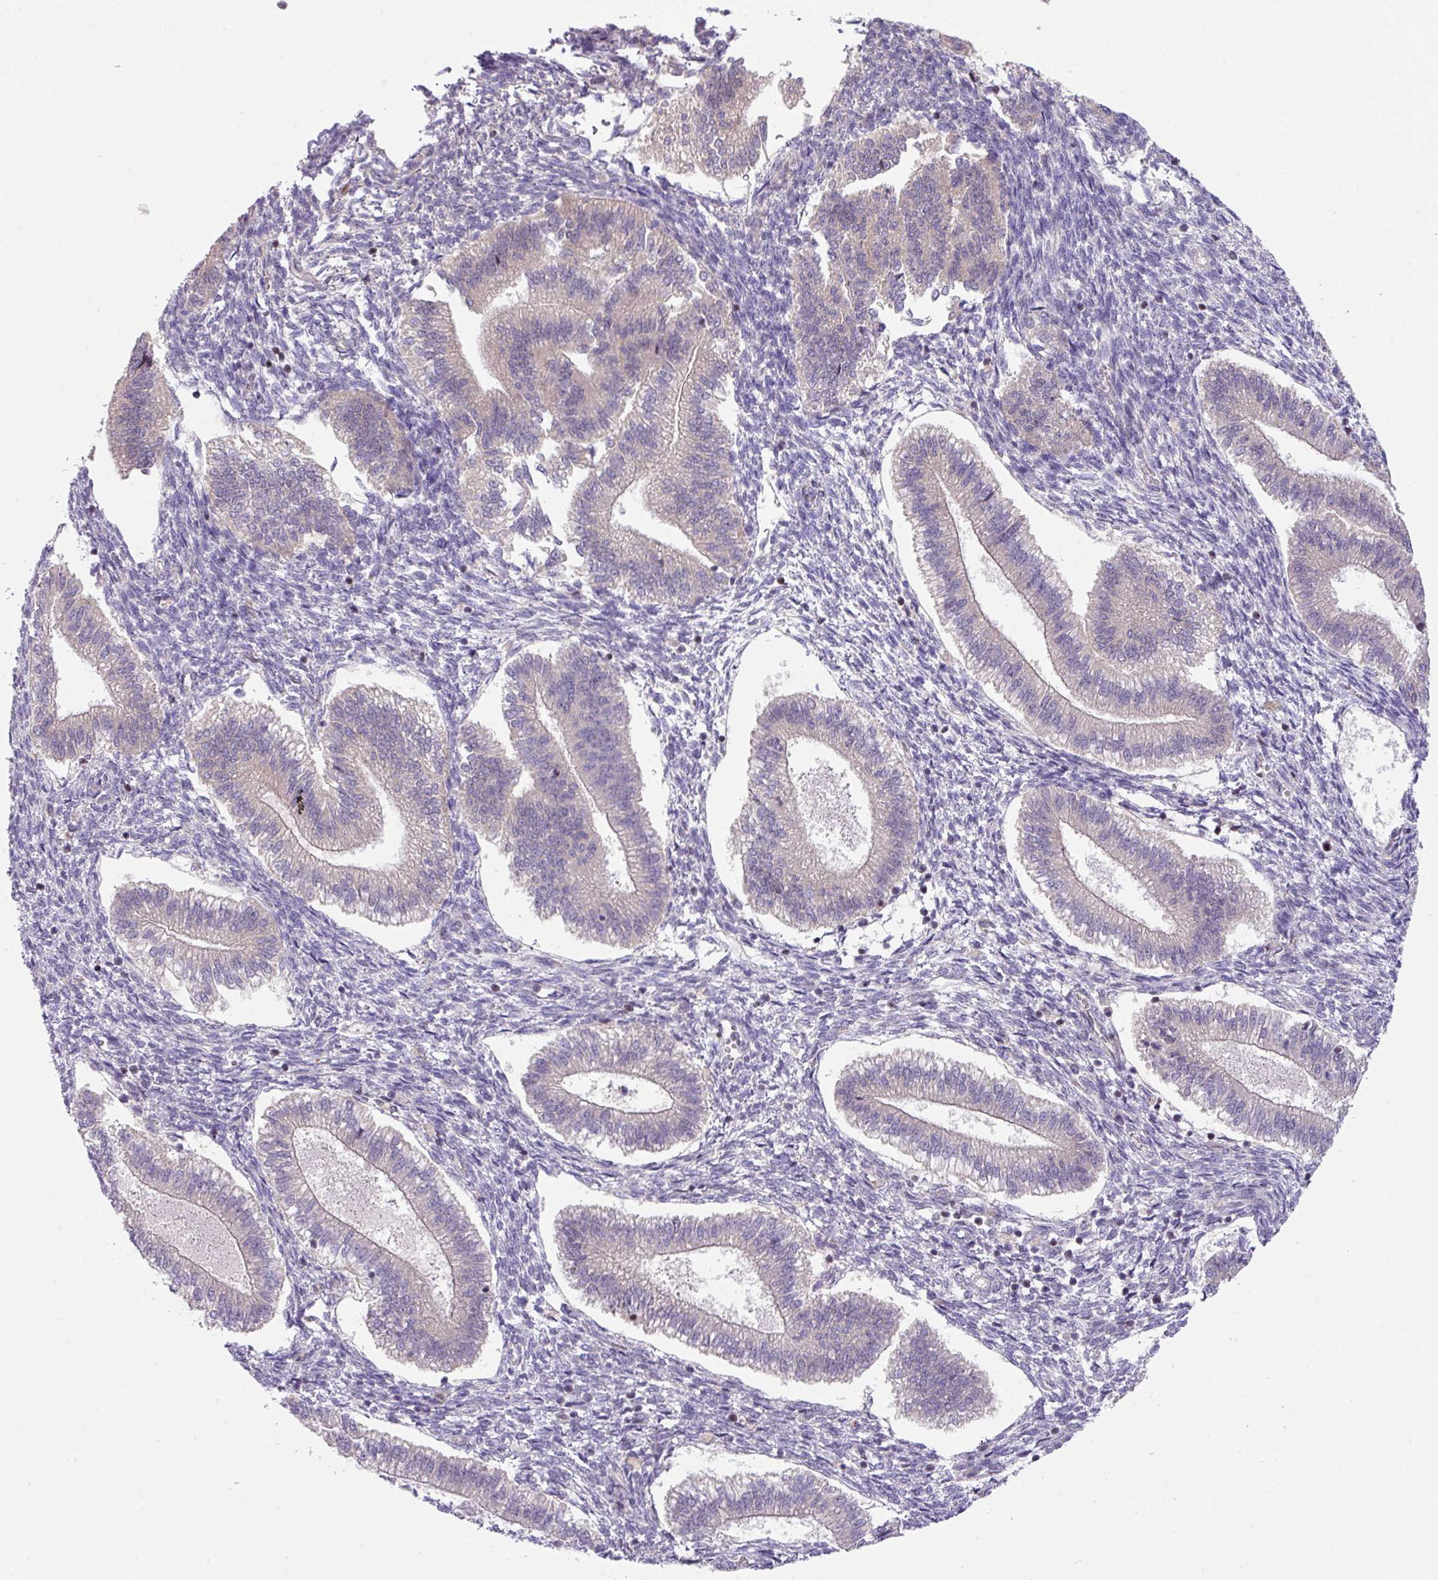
{"staining": {"intensity": "negative", "quantity": "none", "location": "none"}, "tissue": "endometrium", "cell_type": "Cells in endometrial stroma", "image_type": "normal", "snomed": [{"axis": "morphology", "description": "Normal tissue, NOS"}, {"axis": "topography", "description": "Endometrium"}], "caption": "This is a histopathology image of immunohistochemistry staining of normal endometrium, which shows no expression in cells in endometrial stroma.", "gene": "ZNF394", "patient": {"sex": "female", "age": 25}}